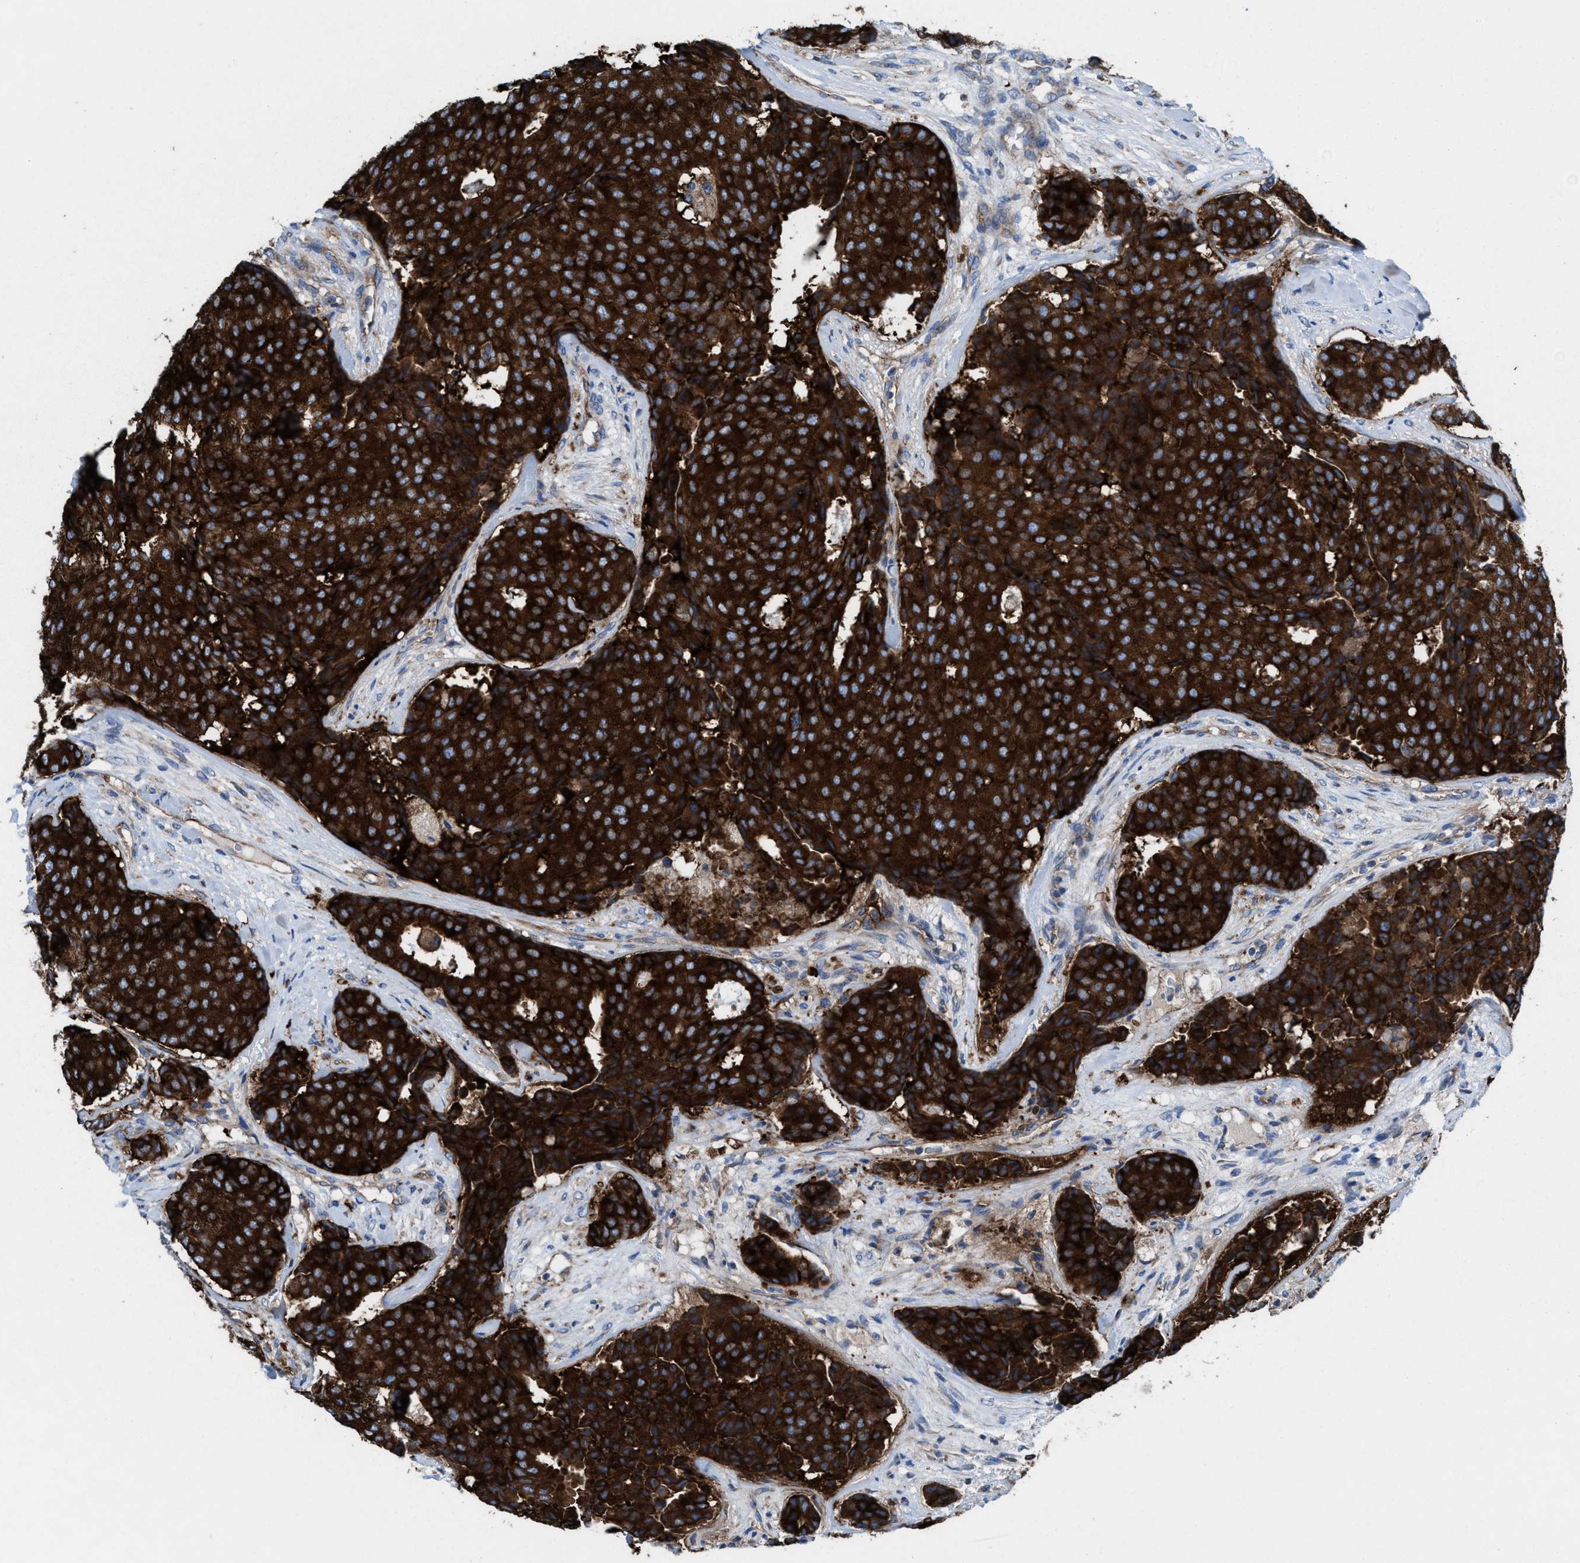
{"staining": {"intensity": "strong", "quantity": ">75%", "location": "cytoplasmic/membranous"}, "tissue": "breast cancer", "cell_type": "Tumor cells", "image_type": "cancer", "snomed": [{"axis": "morphology", "description": "Duct carcinoma"}, {"axis": "topography", "description": "Breast"}], "caption": "Immunohistochemistry of breast cancer (infiltrating ductal carcinoma) displays high levels of strong cytoplasmic/membranous expression in about >75% of tumor cells. (DAB = brown stain, brightfield microscopy at high magnification).", "gene": "NYAP1", "patient": {"sex": "female", "age": 75}}